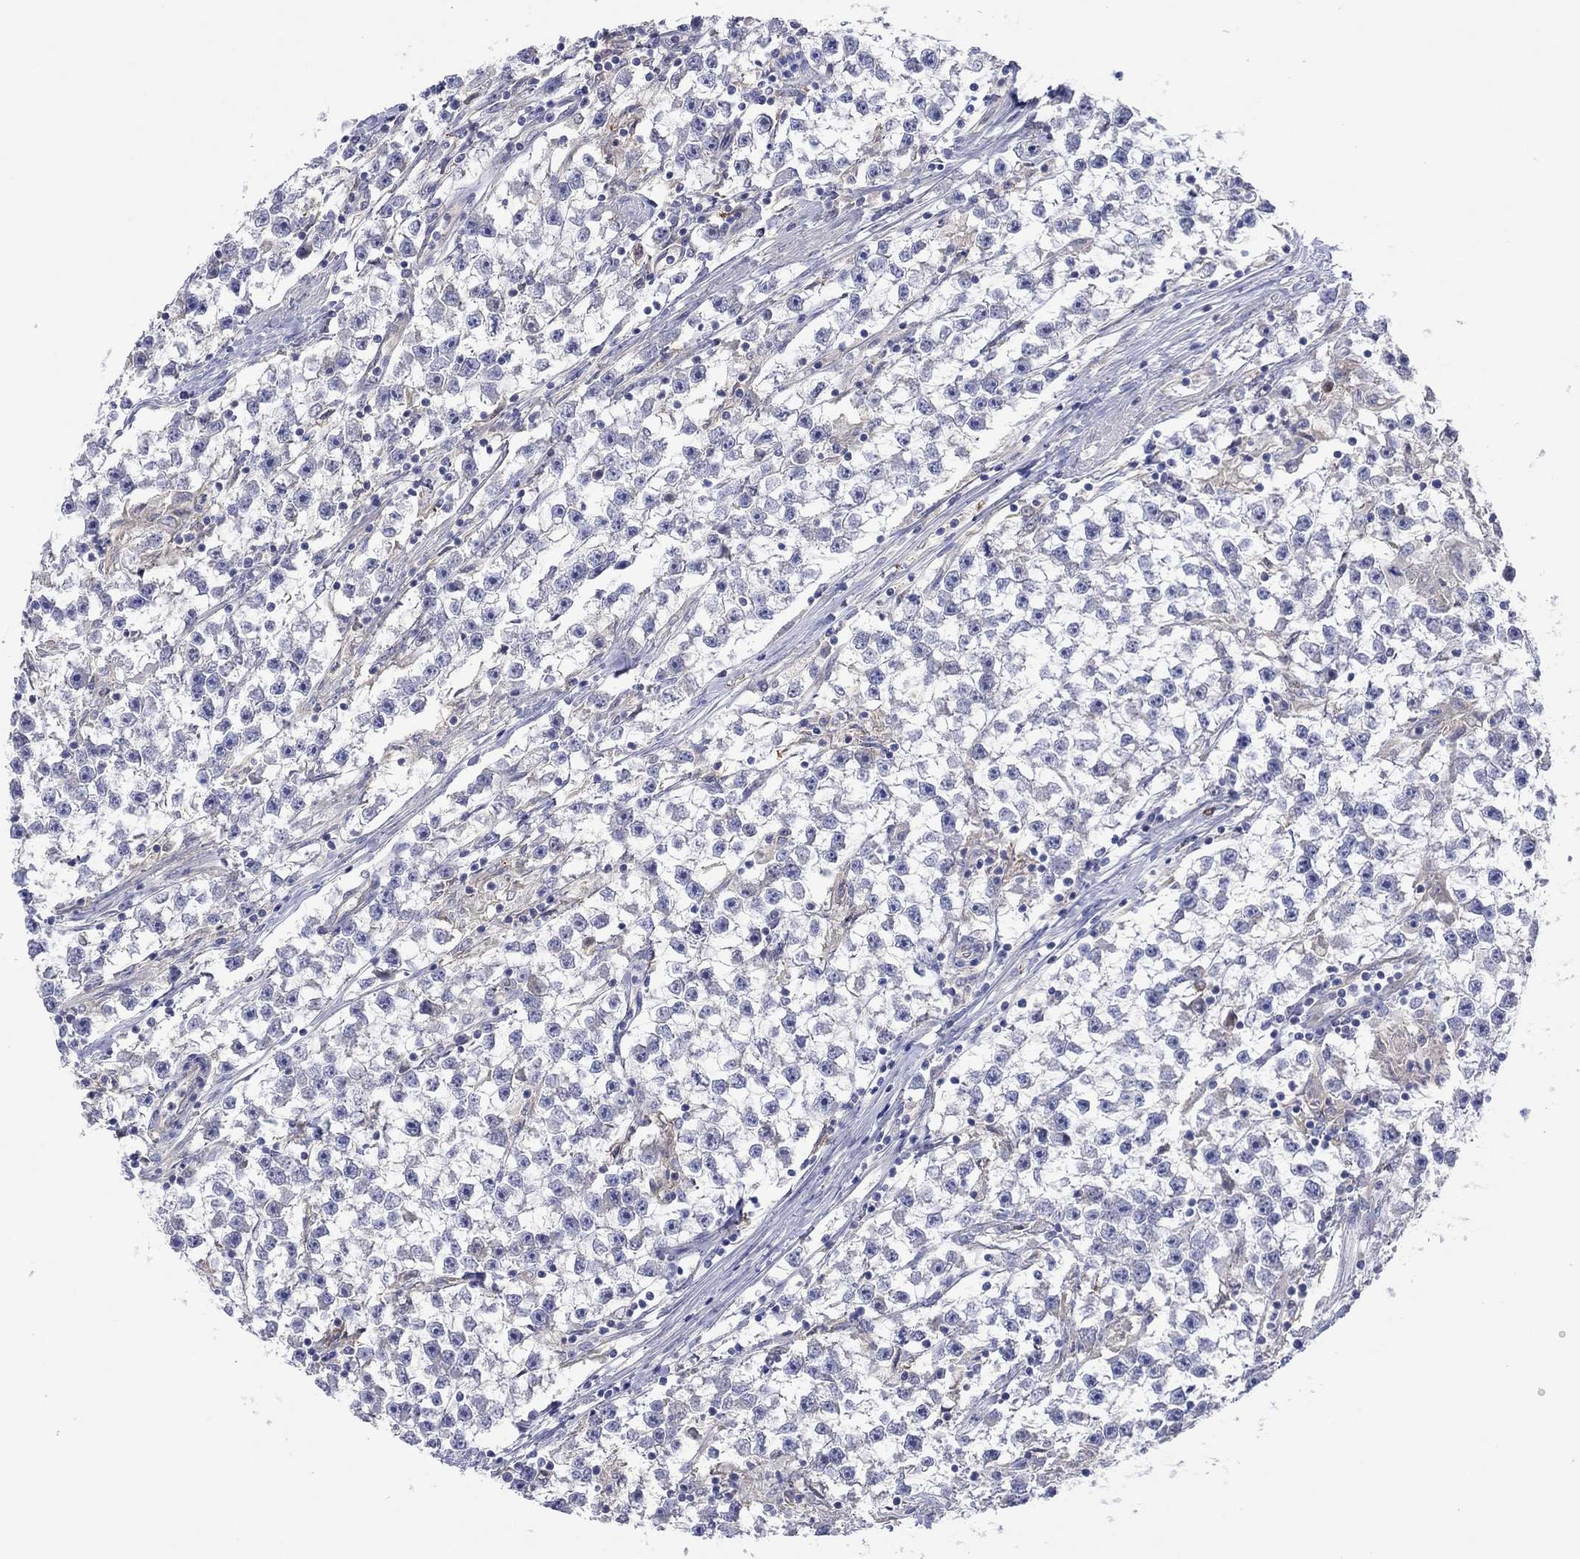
{"staining": {"intensity": "negative", "quantity": "none", "location": "none"}, "tissue": "testis cancer", "cell_type": "Tumor cells", "image_type": "cancer", "snomed": [{"axis": "morphology", "description": "Seminoma, NOS"}, {"axis": "topography", "description": "Testis"}], "caption": "Testis seminoma stained for a protein using immunohistochemistry (IHC) exhibits no expression tumor cells.", "gene": "PLCL2", "patient": {"sex": "male", "age": 59}}